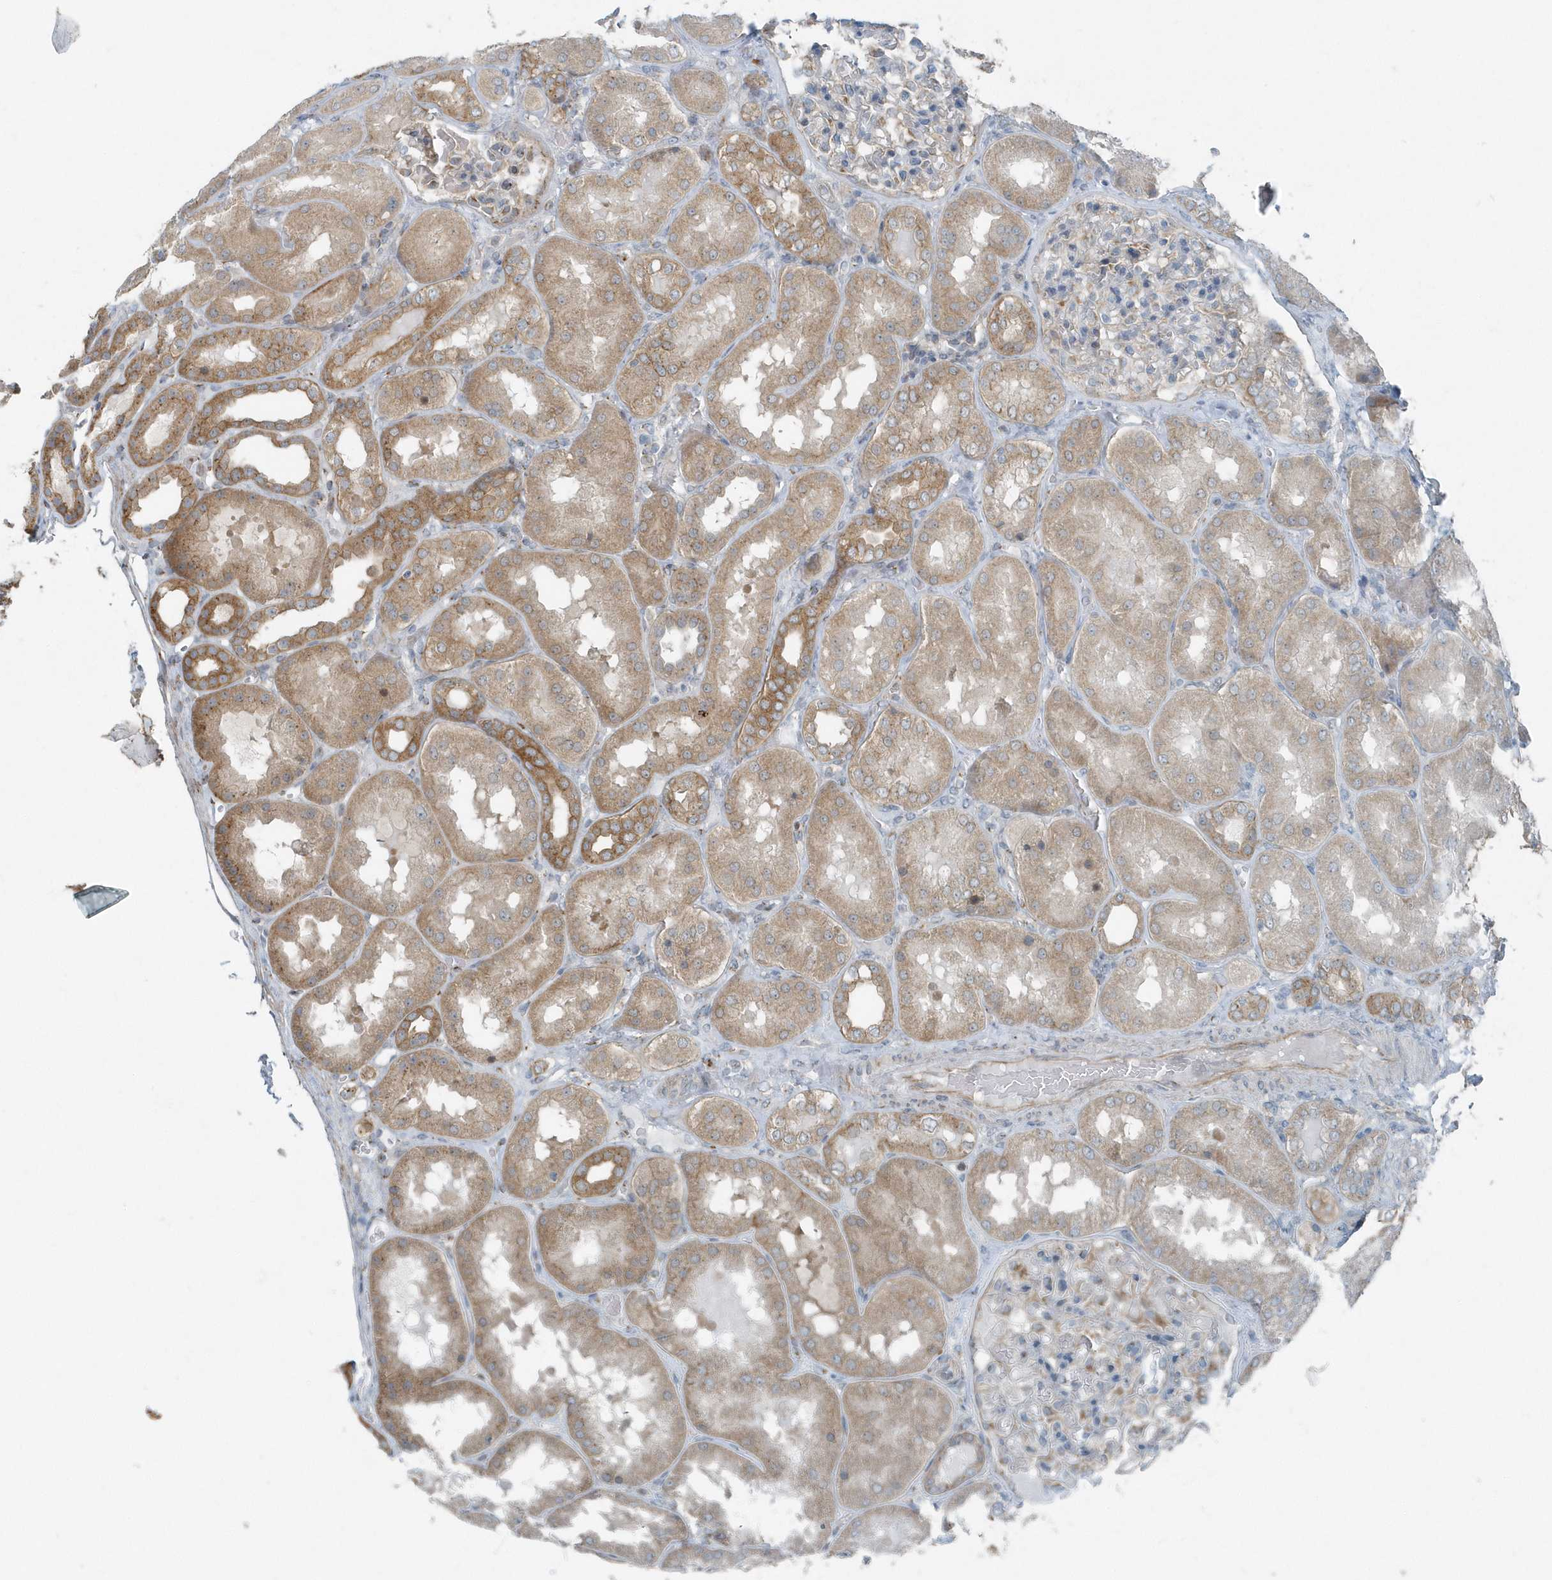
{"staining": {"intensity": "weak", "quantity": "25%-75%", "location": "cytoplasmic/membranous"}, "tissue": "kidney", "cell_type": "Cells in glomeruli", "image_type": "normal", "snomed": [{"axis": "morphology", "description": "Normal tissue, NOS"}, {"axis": "topography", "description": "Kidney"}], "caption": "A brown stain labels weak cytoplasmic/membranous expression of a protein in cells in glomeruli of benign kidney.", "gene": "GCC2", "patient": {"sex": "female", "age": 56}}